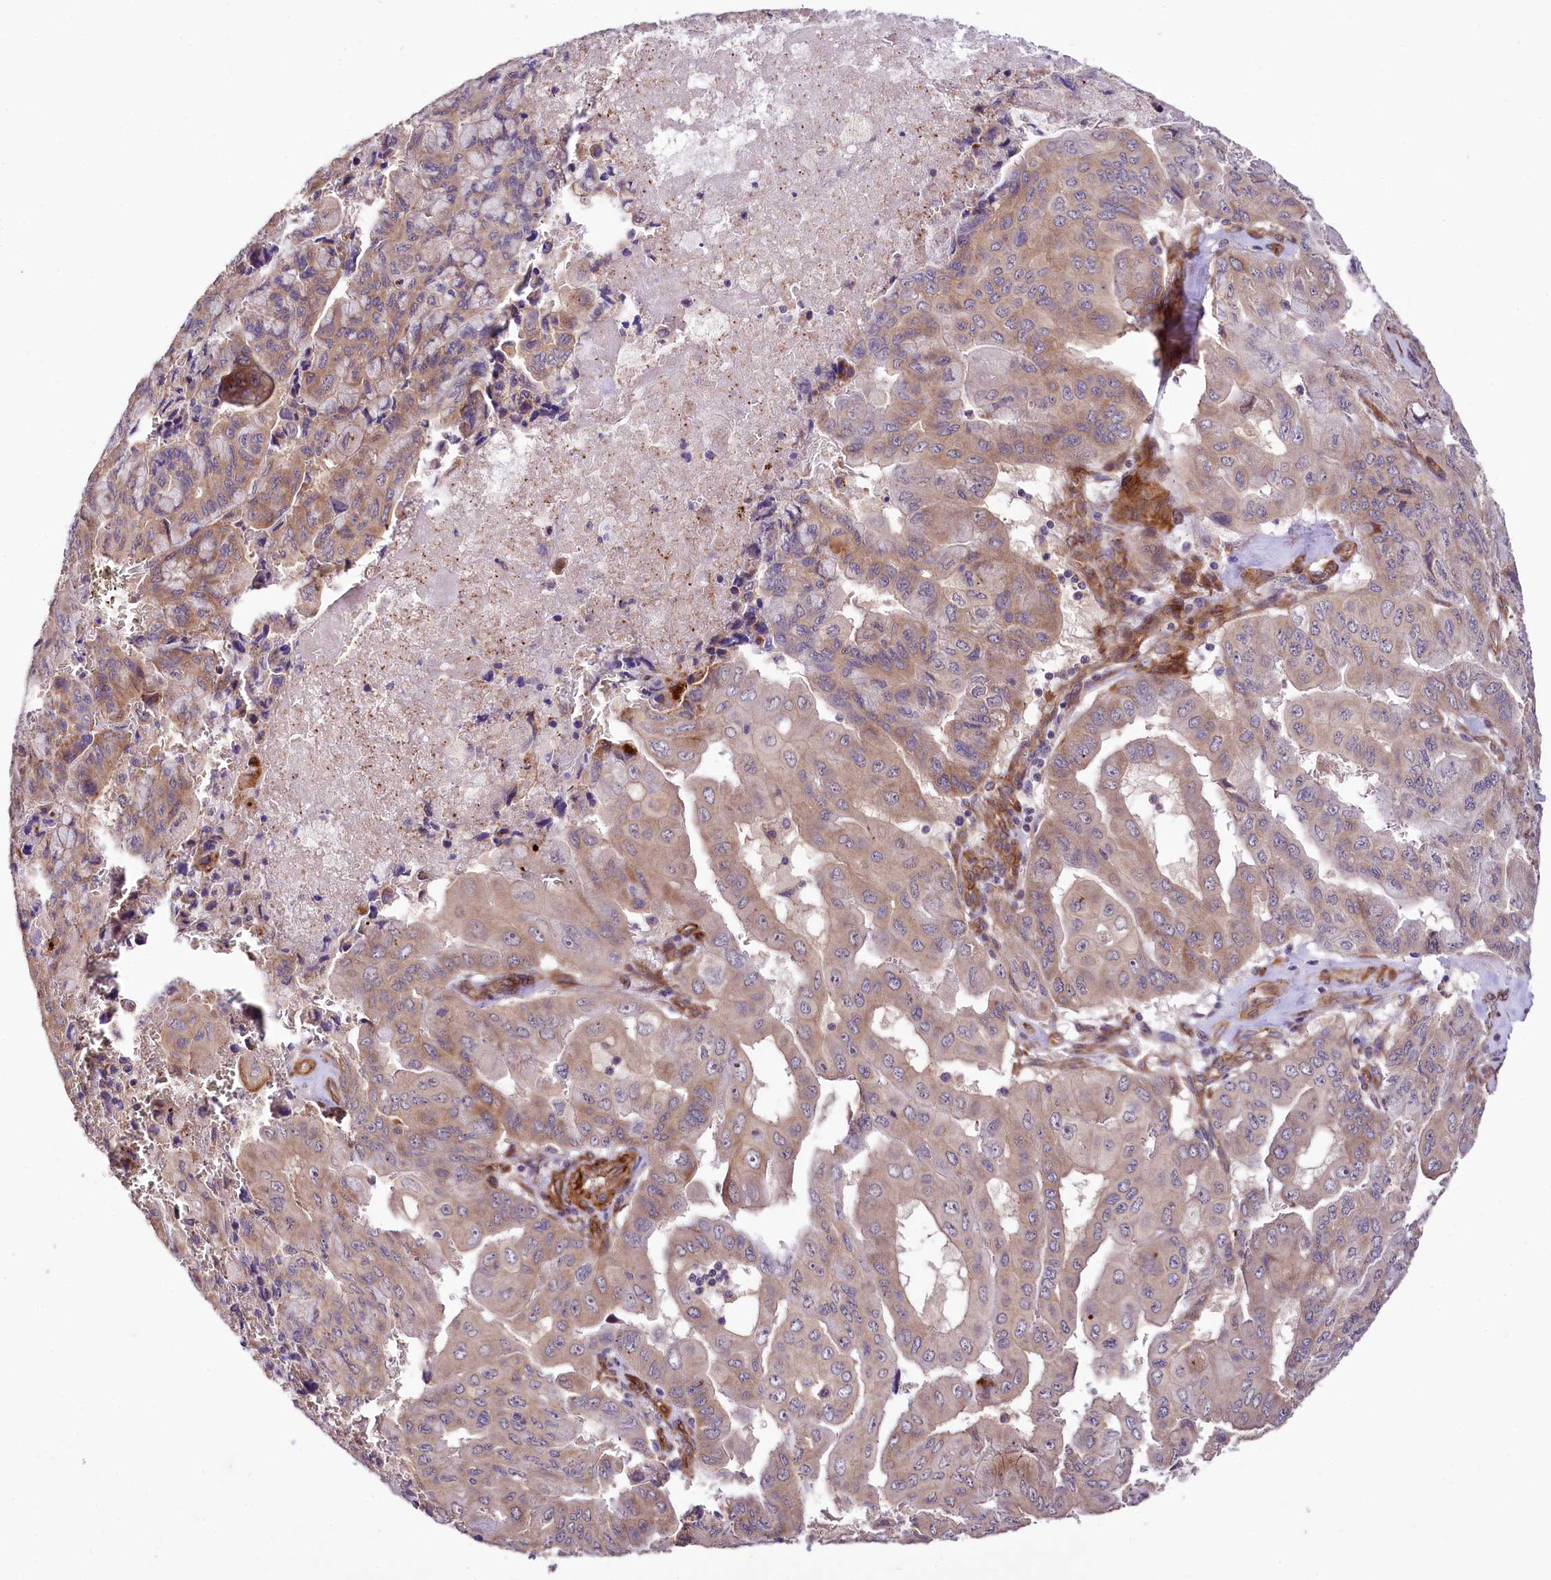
{"staining": {"intensity": "weak", "quantity": ">75%", "location": "cytoplasmic/membranous"}, "tissue": "pancreatic cancer", "cell_type": "Tumor cells", "image_type": "cancer", "snomed": [{"axis": "morphology", "description": "Adenocarcinoma, NOS"}, {"axis": "topography", "description": "Pancreas"}], "caption": "An IHC photomicrograph of tumor tissue is shown. Protein staining in brown shows weak cytoplasmic/membranous positivity in pancreatic cancer within tumor cells.", "gene": "SPATS2", "patient": {"sex": "male", "age": 51}}